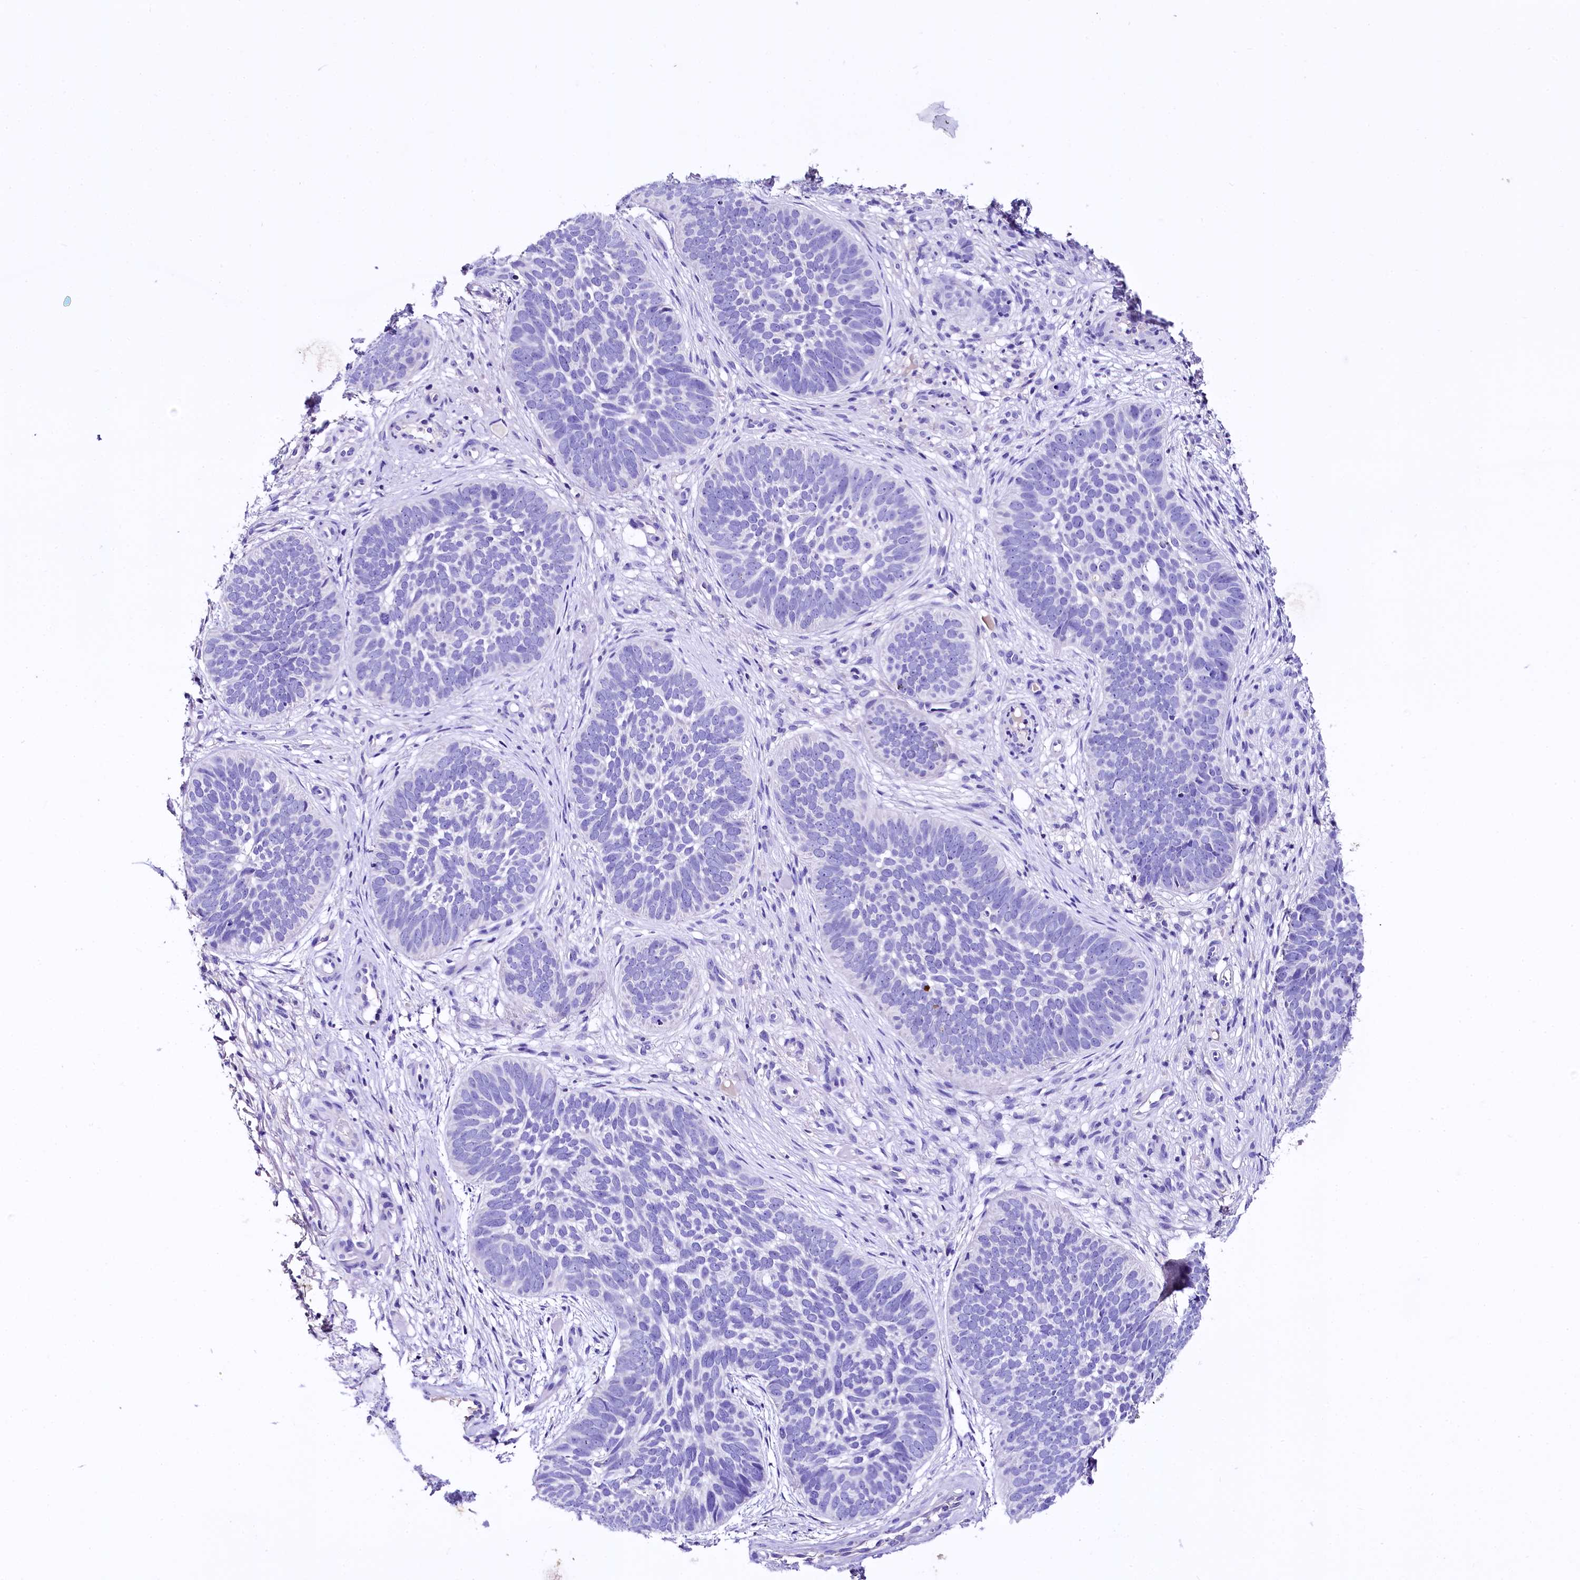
{"staining": {"intensity": "negative", "quantity": "none", "location": "none"}, "tissue": "skin cancer", "cell_type": "Tumor cells", "image_type": "cancer", "snomed": [{"axis": "morphology", "description": "Basal cell carcinoma"}, {"axis": "topography", "description": "Skin"}], "caption": "IHC photomicrograph of human skin cancer stained for a protein (brown), which displays no expression in tumor cells. (DAB (3,3'-diaminobenzidine) immunohistochemistry (IHC), high magnification).", "gene": "A2ML1", "patient": {"sex": "male", "age": 89}}